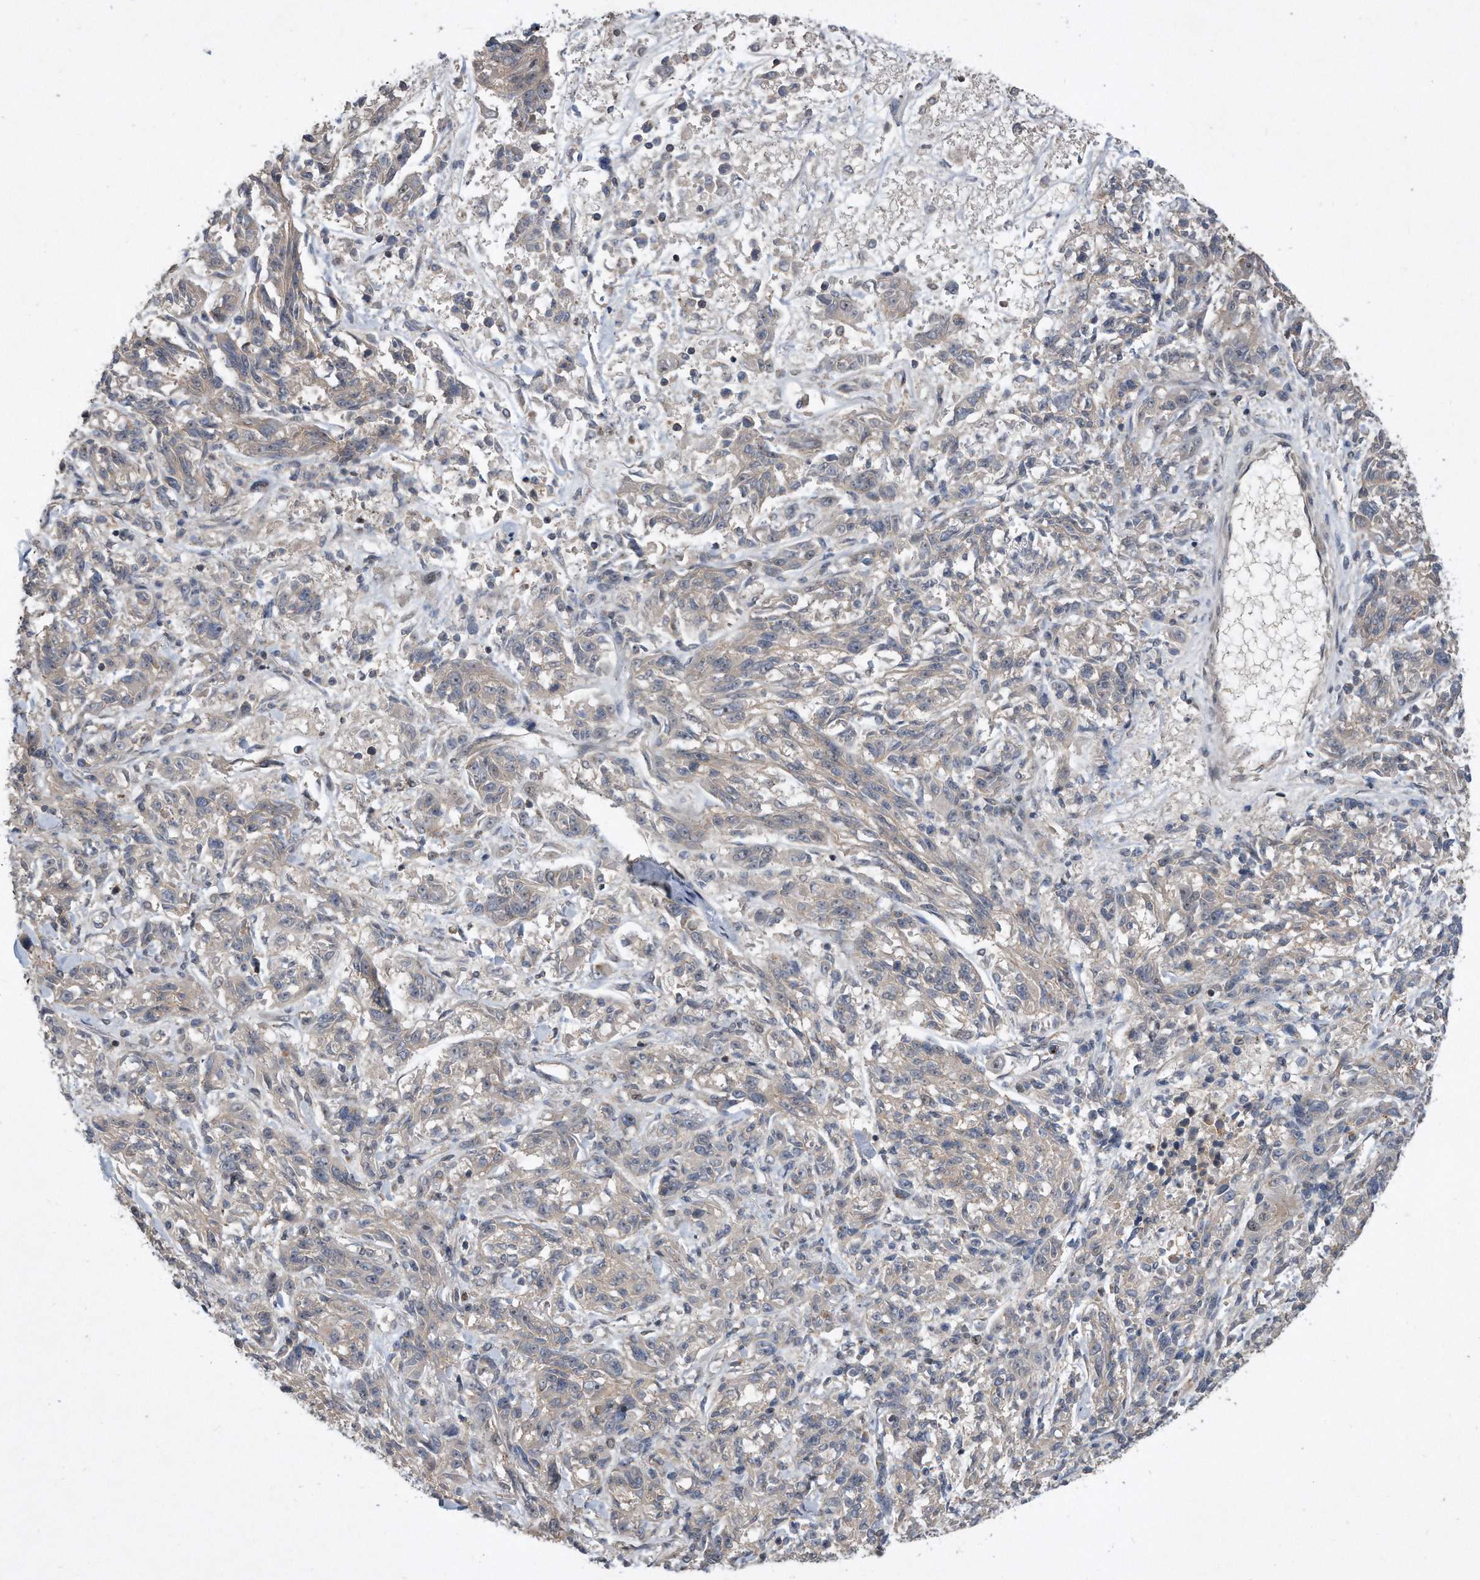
{"staining": {"intensity": "negative", "quantity": "none", "location": "none"}, "tissue": "melanoma", "cell_type": "Tumor cells", "image_type": "cancer", "snomed": [{"axis": "morphology", "description": "Malignant melanoma, NOS"}, {"axis": "topography", "description": "Skin"}], "caption": "Protein analysis of malignant melanoma demonstrates no significant staining in tumor cells.", "gene": "PGBD2", "patient": {"sex": "male", "age": 53}}